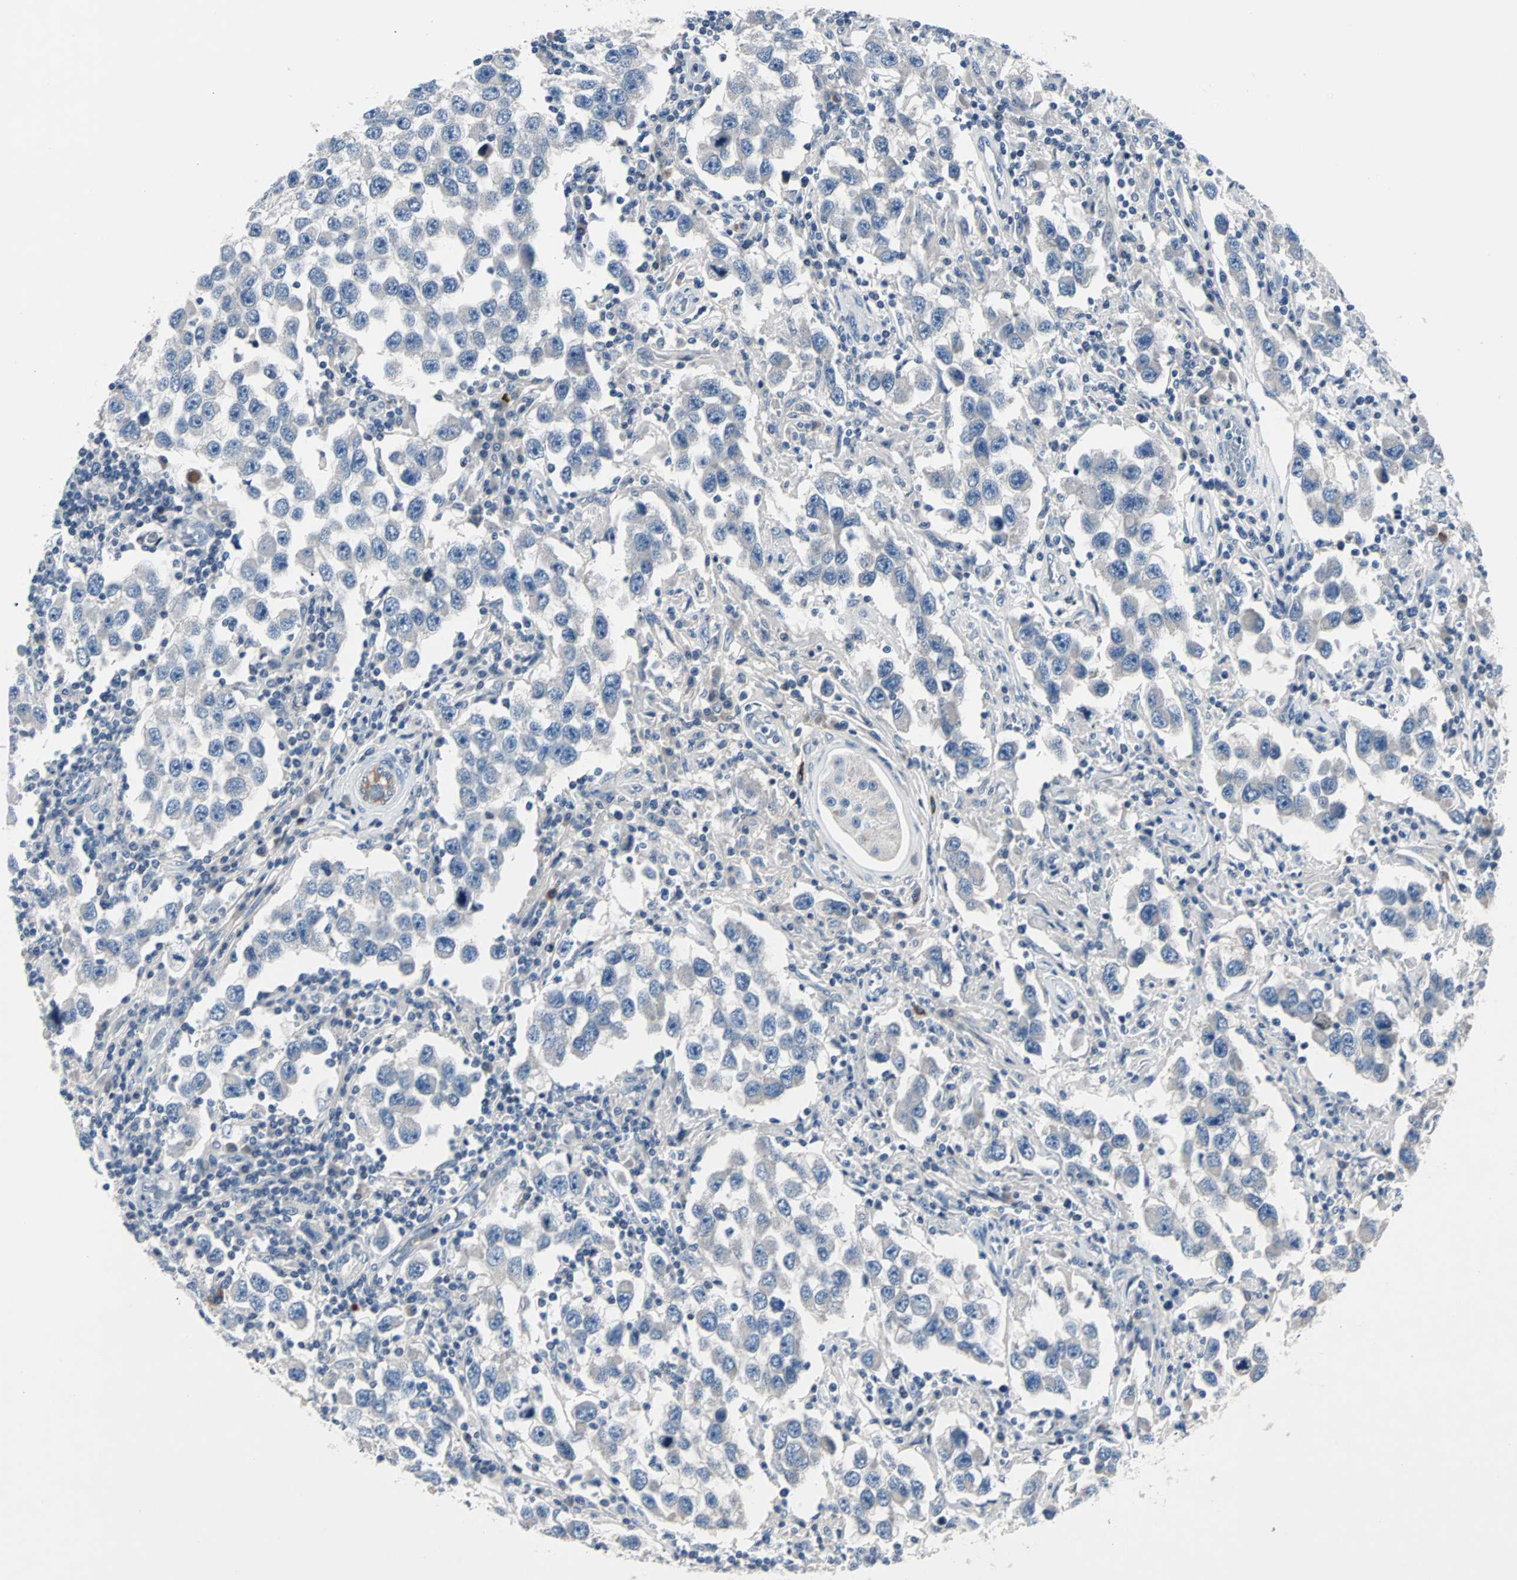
{"staining": {"intensity": "negative", "quantity": "none", "location": "none"}, "tissue": "testis cancer", "cell_type": "Tumor cells", "image_type": "cancer", "snomed": [{"axis": "morphology", "description": "Carcinoma, Embryonal, NOS"}, {"axis": "topography", "description": "Testis"}], "caption": "The image exhibits no staining of tumor cells in testis cancer (embryonal carcinoma).", "gene": "CCNE2", "patient": {"sex": "male", "age": 21}}